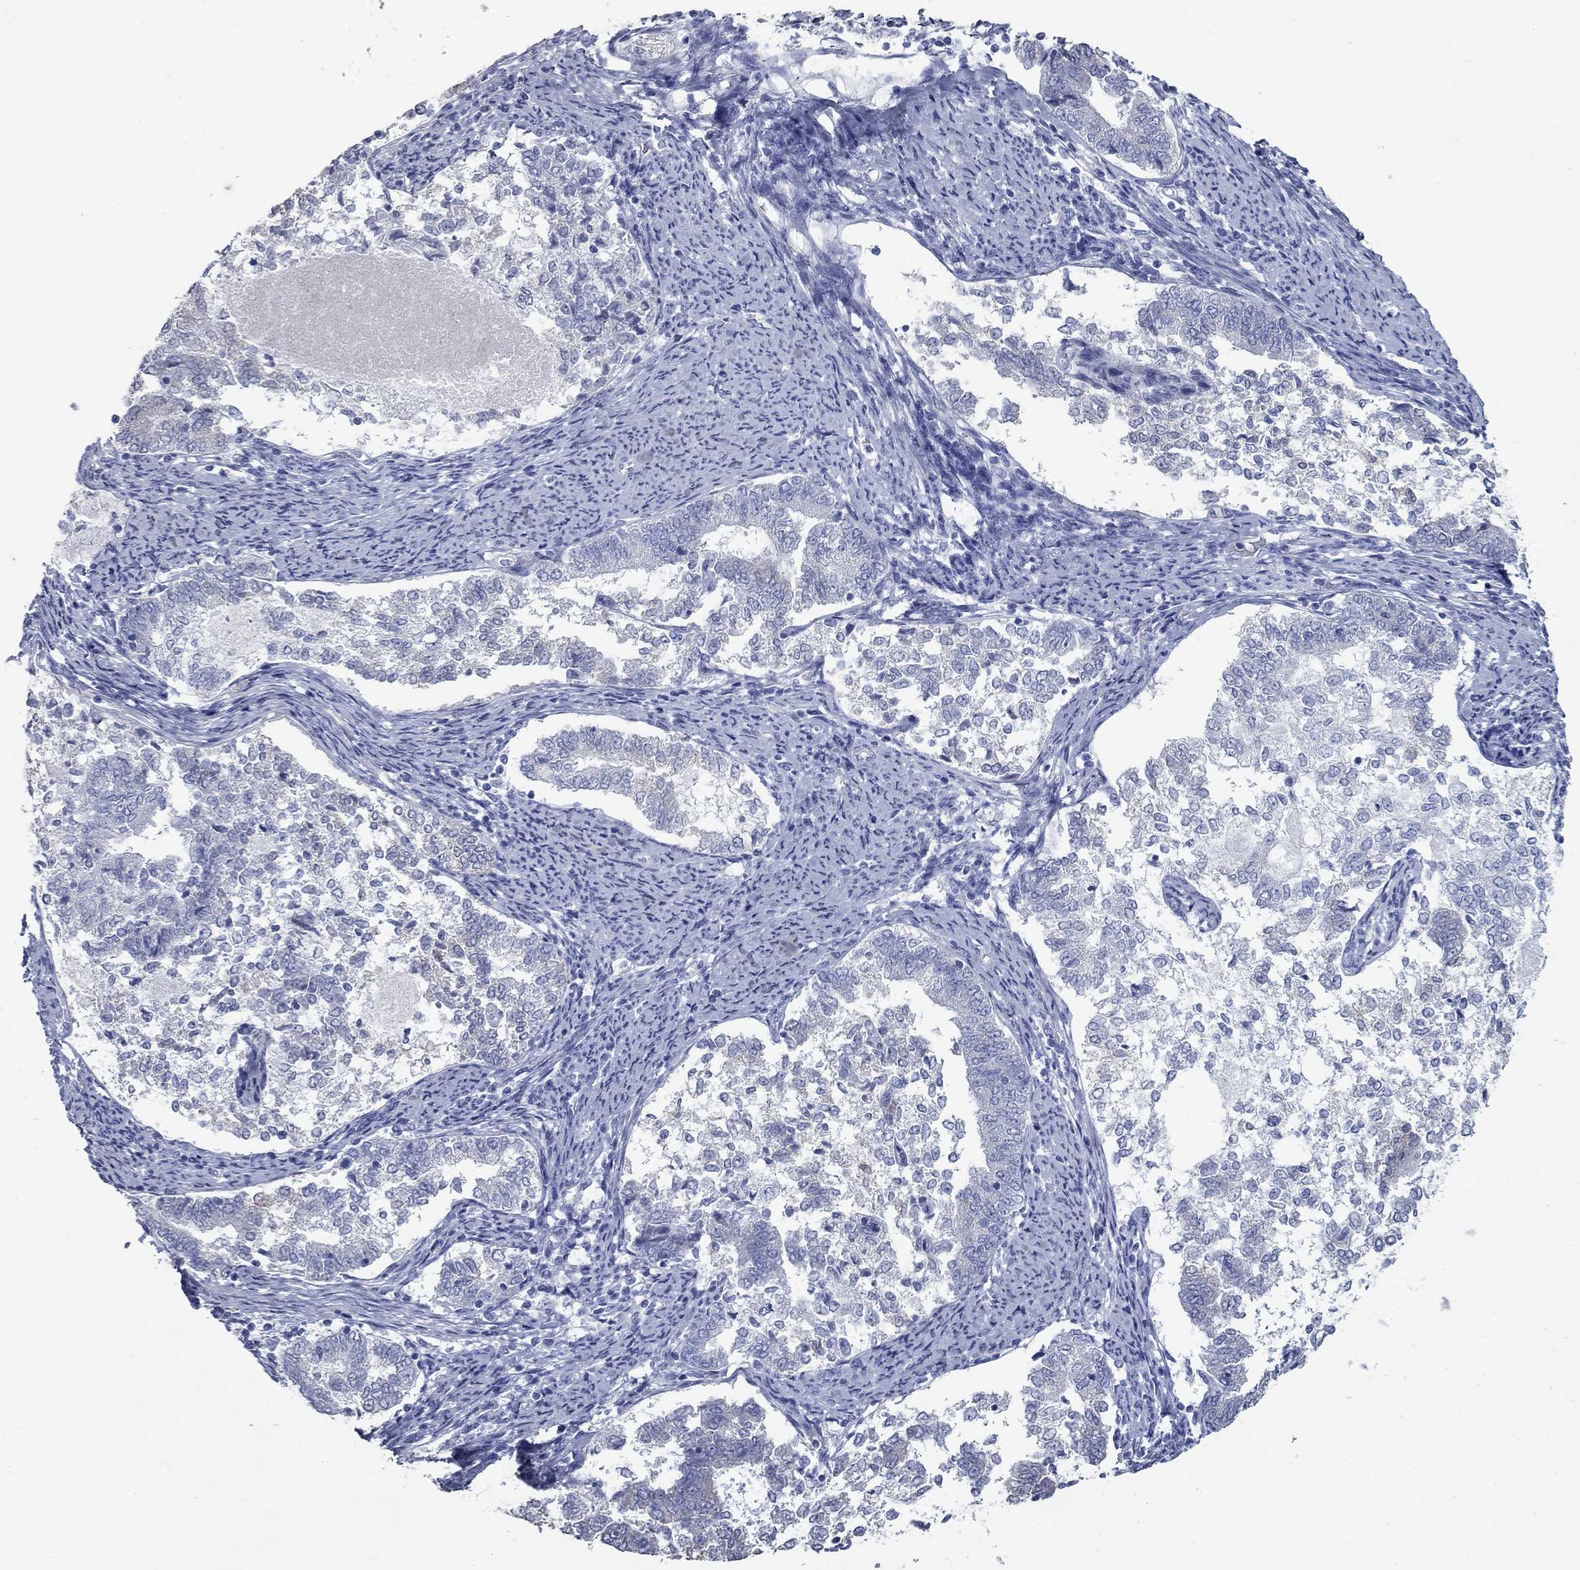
{"staining": {"intensity": "negative", "quantity": "none", "location": "none"}, "tissue": "endometrial cancer", "cell_type": "Tumor cells", "image_type": "cancer", "snomed": [{"axis": "morphology", "description": "Adenocarcinoma, NOS"}, {"axis": "topography", "description": "Endometrium"}], "caption": "The immunohistochemistry micrograph has no significant expression in tumor cells of endometrial adenocarcinoma tissue.", "gene": "TAC1", "patient": {"sex": "female", "age": 65}}